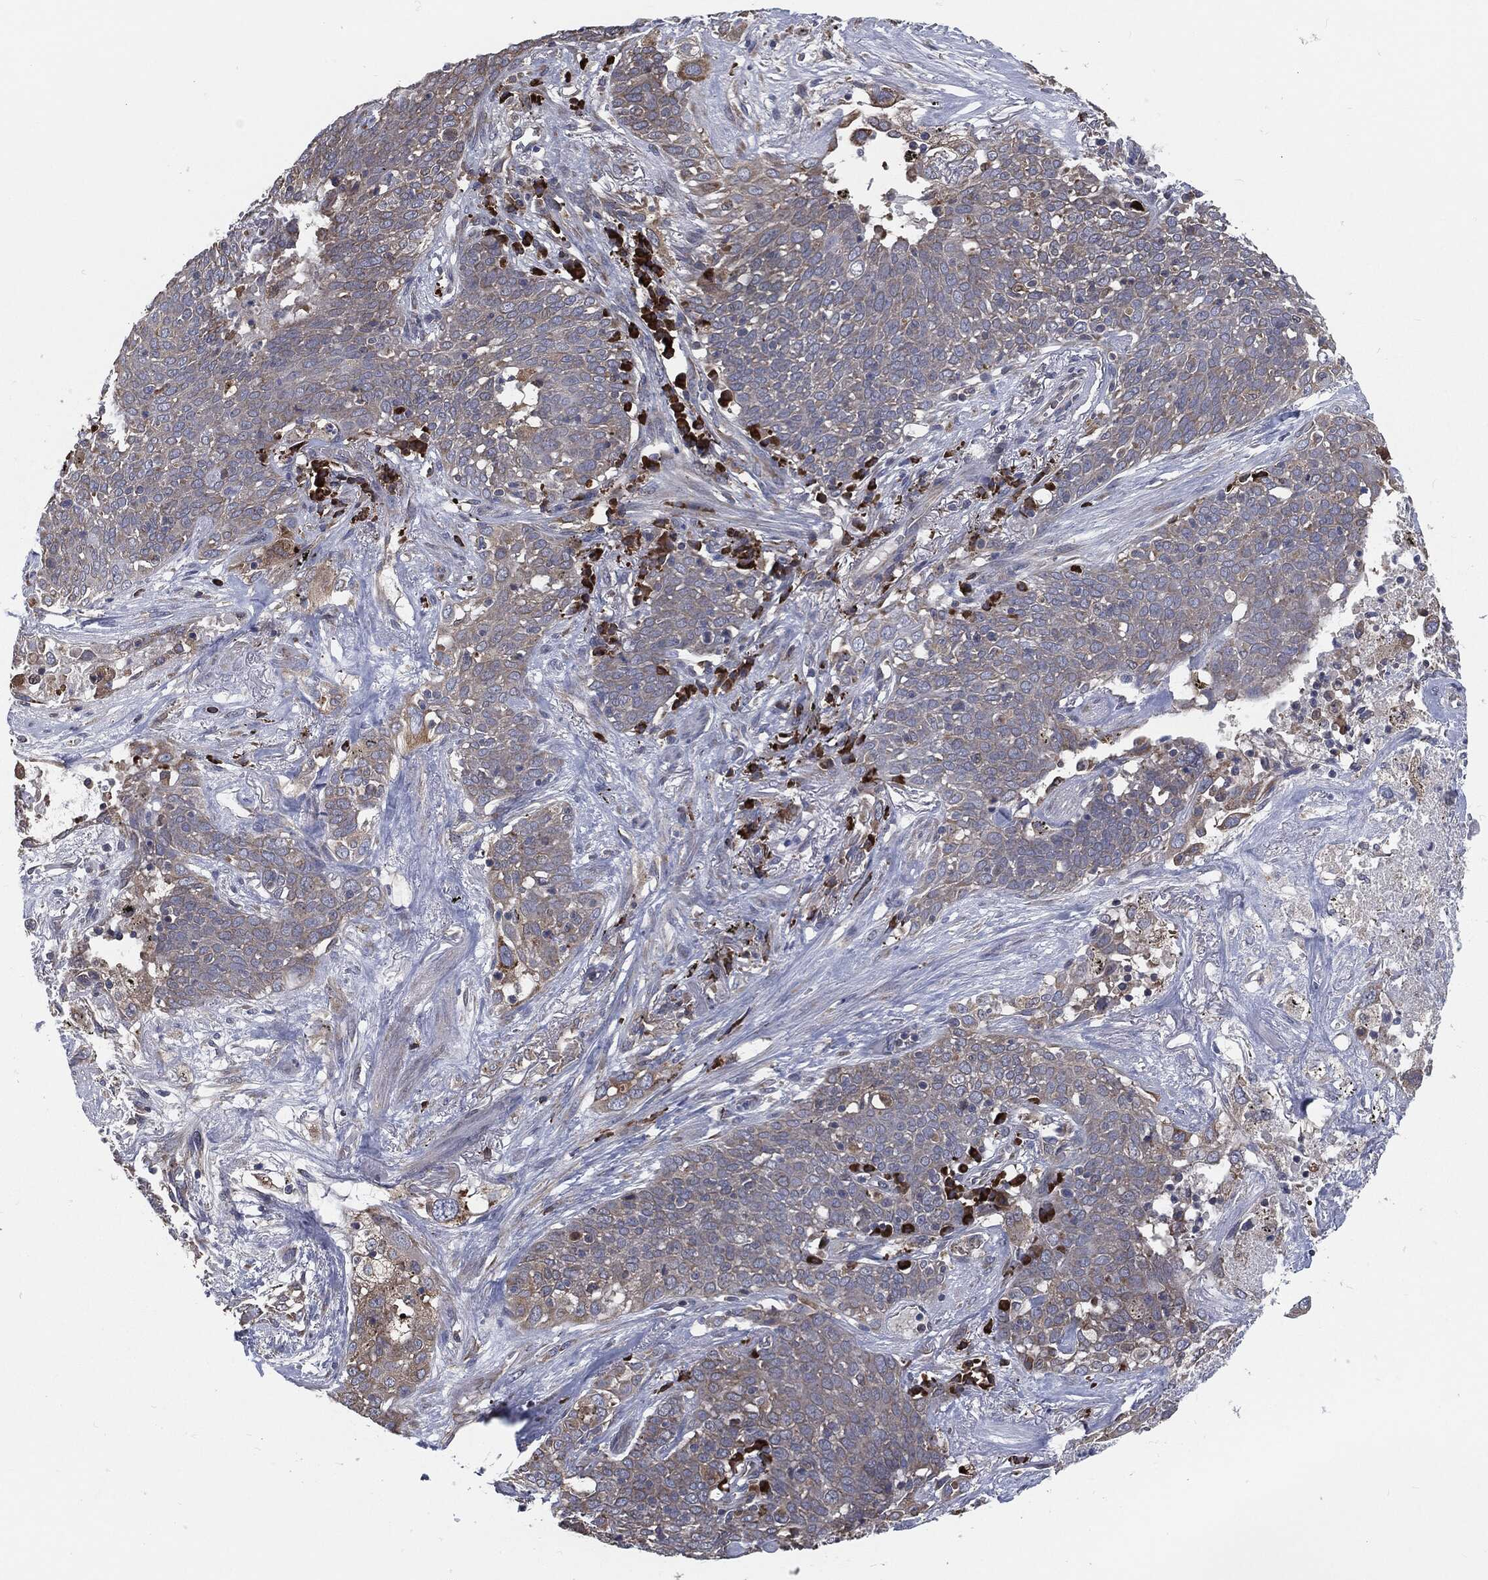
{"staining": {"intensity": "moderate", "quantity": "<25%", "location": "cytoplasmic/membranous"}, "tissue": "lung cancer", "cell_type": "Tumor cells", "image_type": "cancer", "snomed": [{"axis": "morphology", "description": "Squamous cell carcinoma, NOS"}, {"axis": "topography", "description": "Lung"}], "caption": "DAB (3,3'-diaminobenzidine) immunohistochemical staining of human squamous cell carcinoma (lung) displays moderate cytoplasmic/membranous protein positivity in approximately <25% of tumor cells.", "gene": "PRDX4", "patient": {"sex": "male", "age": 82}}